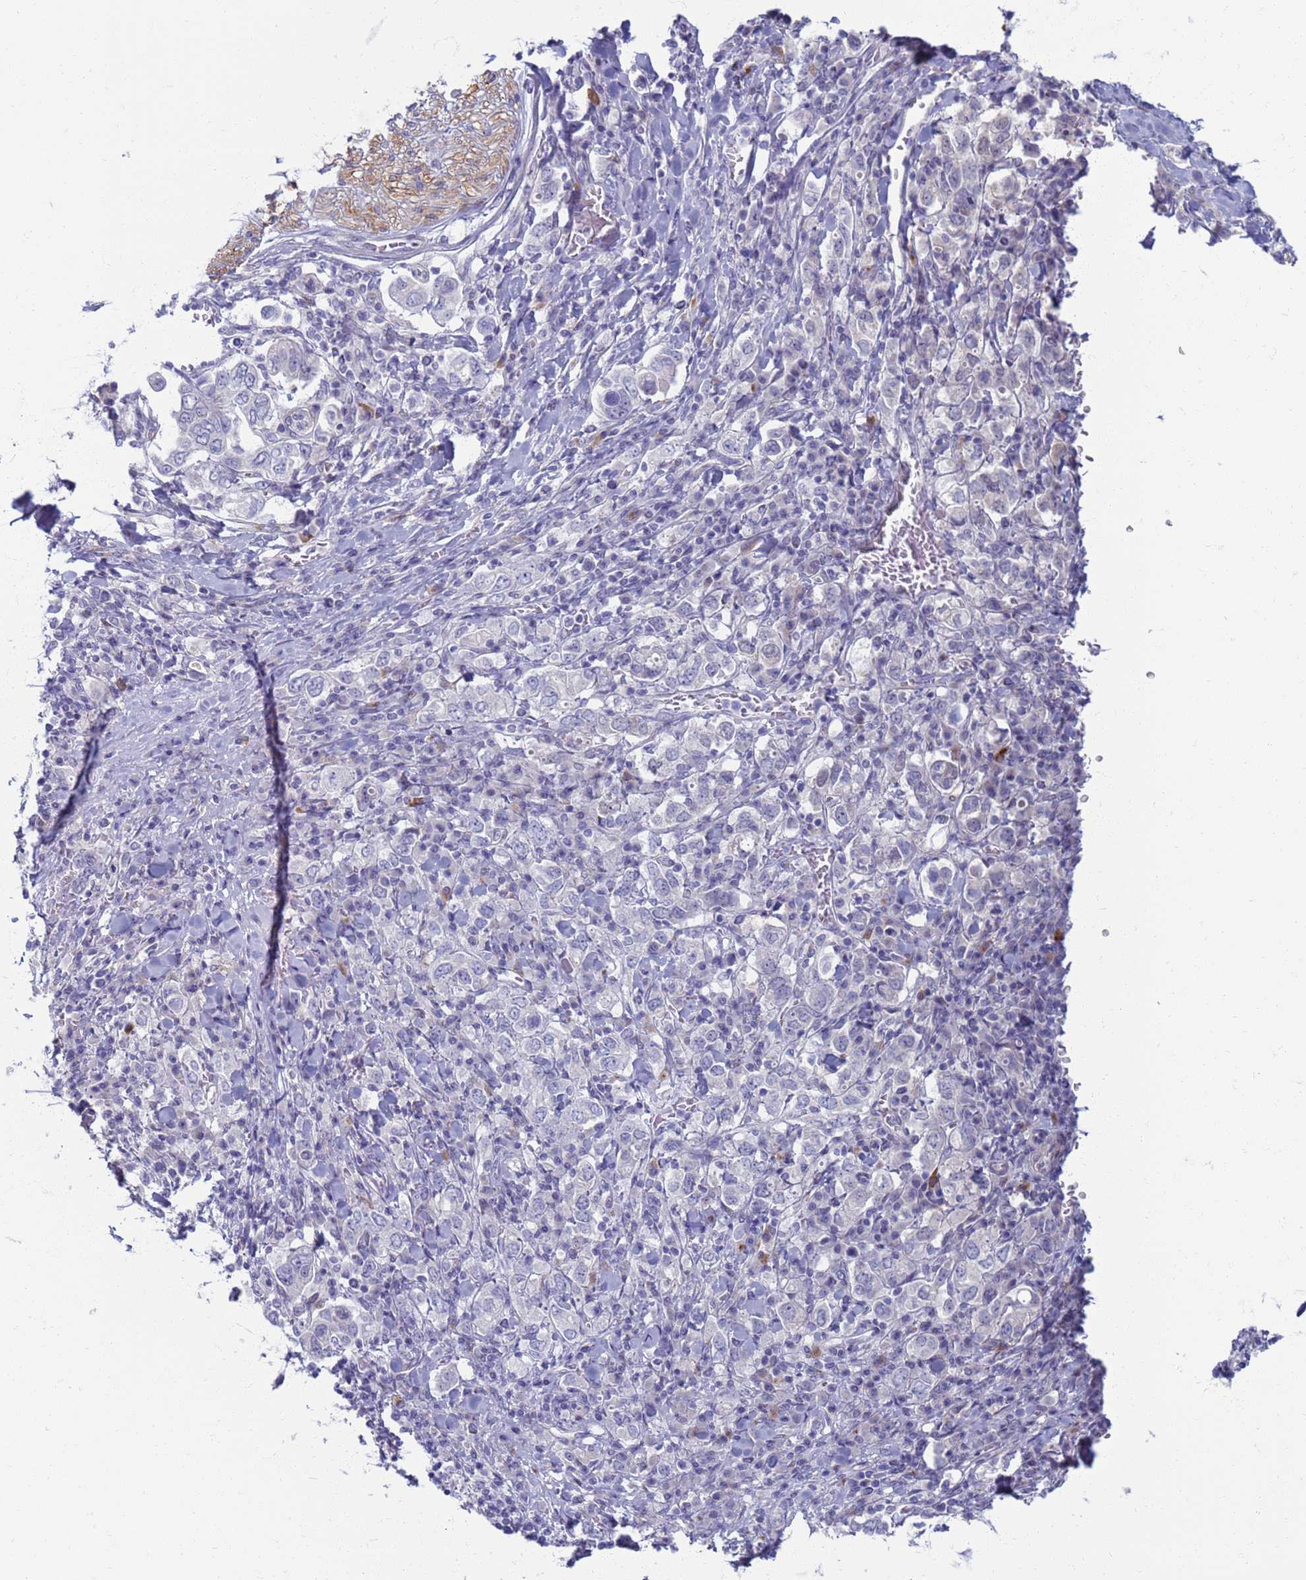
{"staining": {"intensity": "negative", "quantity": "none", "location": "none"}, "tissue": "stomach cancer", "cell_type": "Tumor cells", "image_type": "cancer", "snomed": [{"axis": "morphology", "description": "Adenocarcinoma, NOS"}, {"axis": "topography", "description": "Stomach, upper"}], "caption": "Tumor cells show no significant protein expression in stomach cancer (adenocarcinoma). Nuclei are stained in blue.", "gene": "CLCA2", "patient": {"sex": "male", "age": 62}}